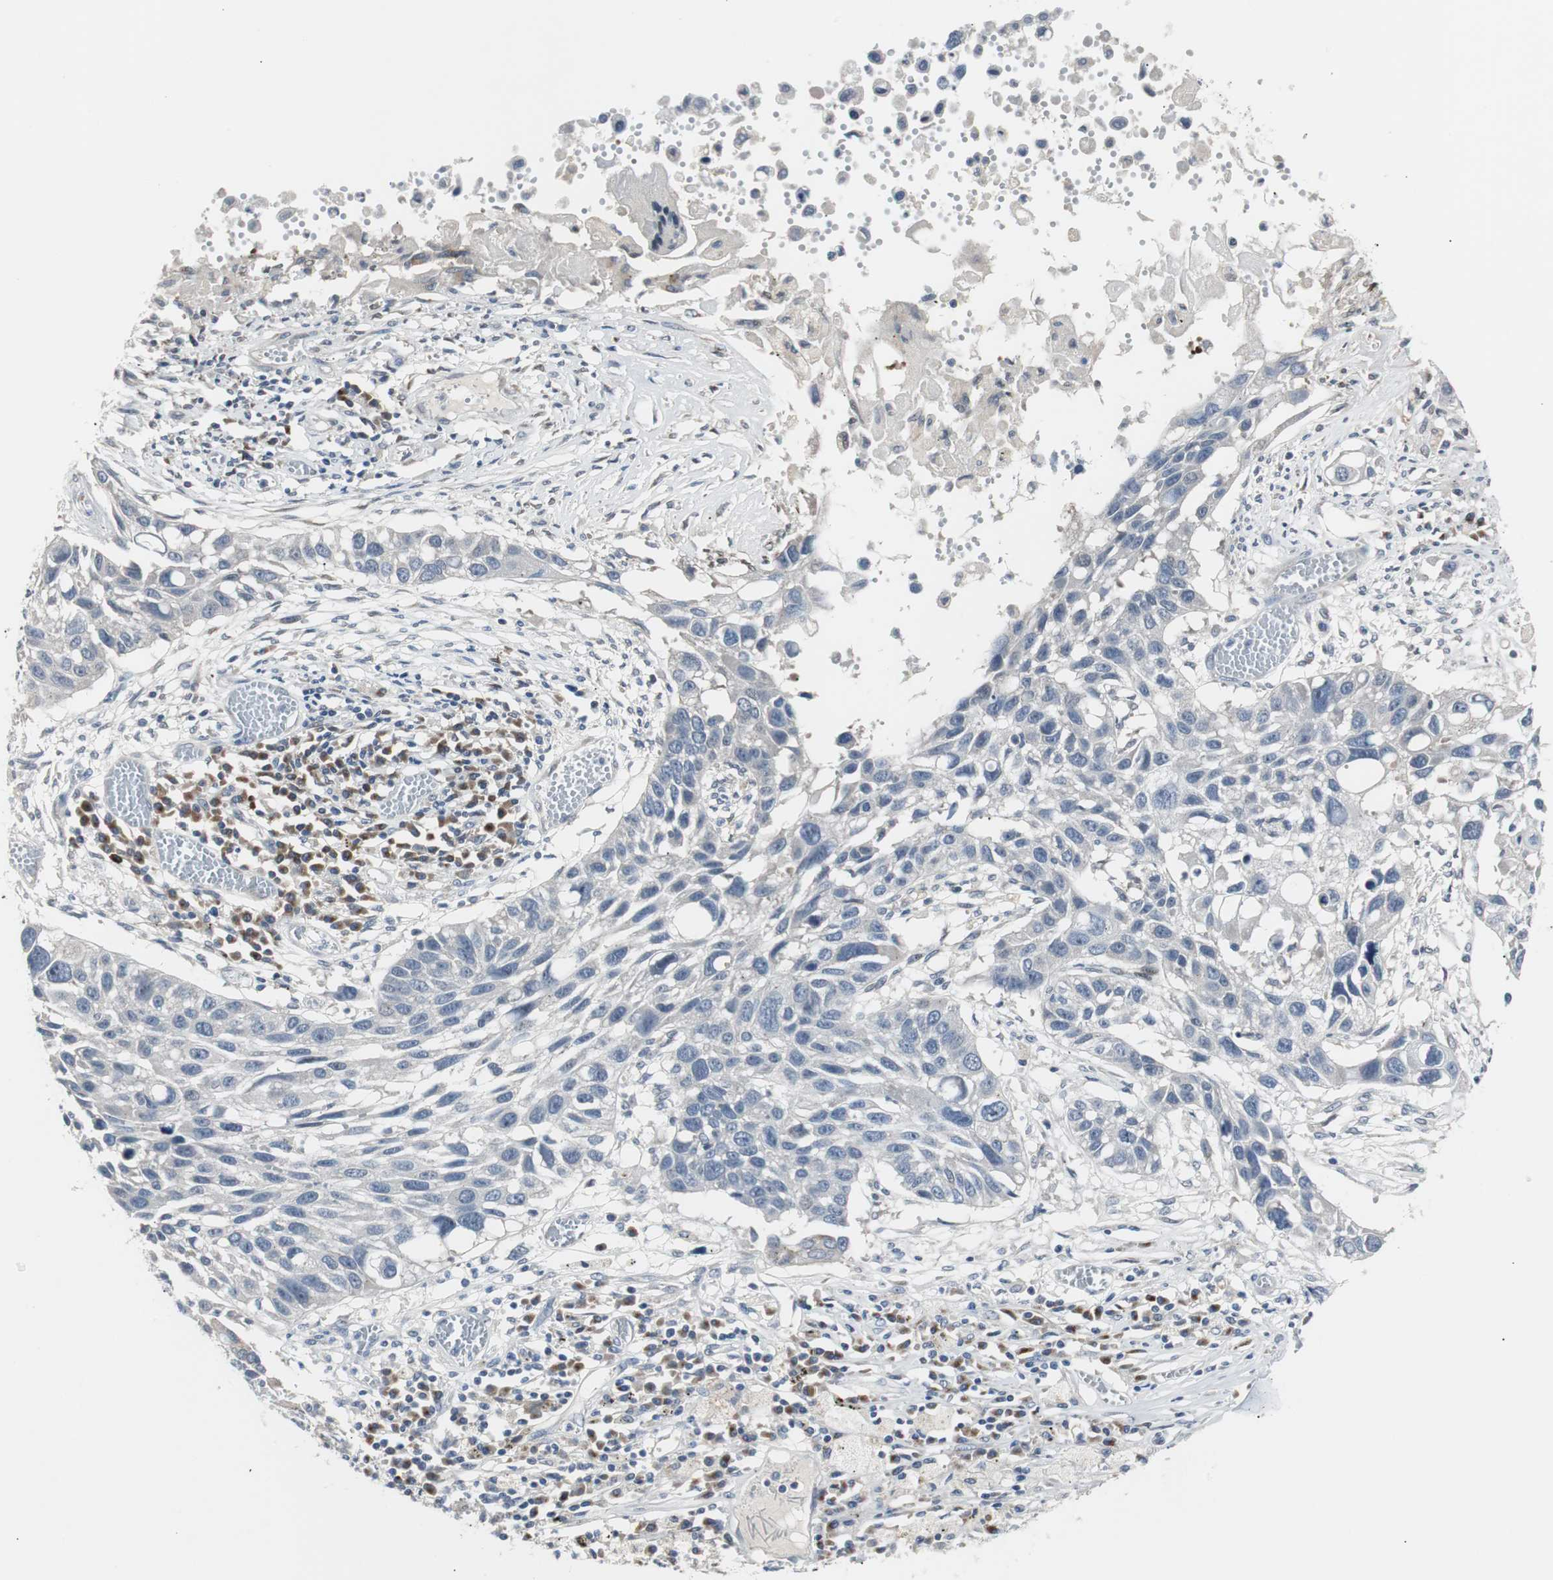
{"staining": {"intensity": "negative", "quantity": "none", "location": "none"}, "tissue": "lung cancer", "cell_type": "Tumor cells", "image_type": "cancer", "snomed": [{"axis": "morphology", "description": "Squamous cell carcinoma, NOS"}, {"axis": "topography", "description": "Lung"}], "caption": "A high-resolution histopathology image shows IHC staining of lung squamous cell carcinoma, which shows no significant staining in tumor cells.", "gene": "SOX30", "patient": {"sex": "male", "age": 71}}